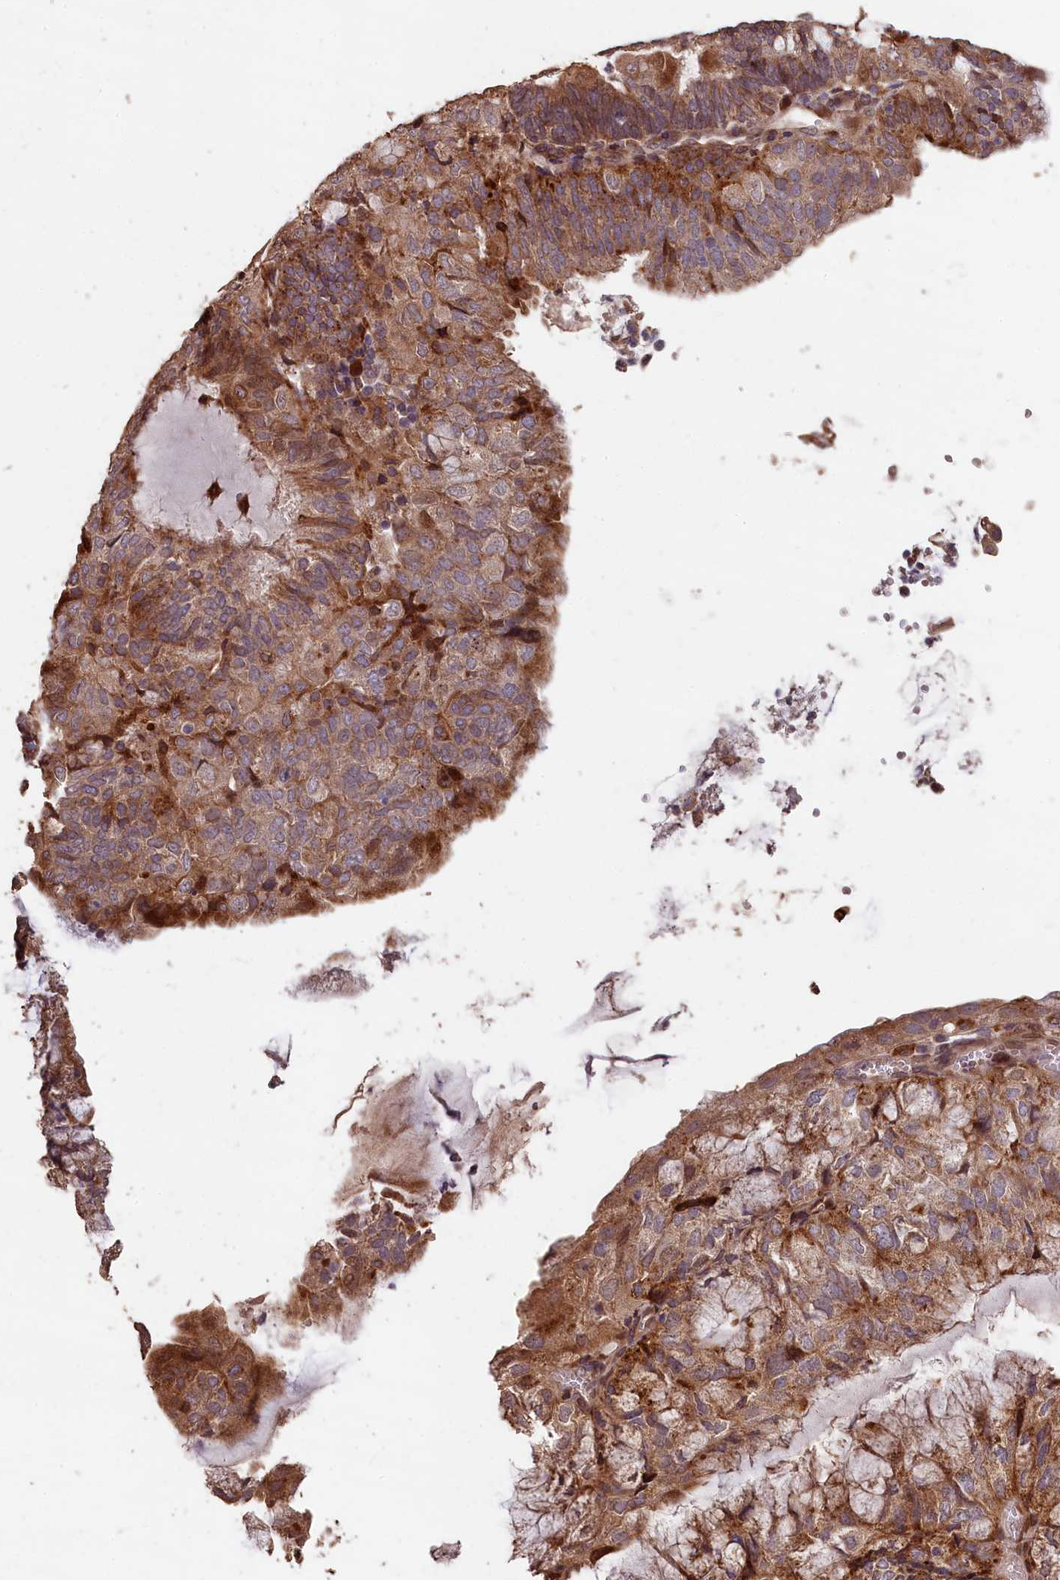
{"staining": {"intensity": "moderate", "quantity": ">75%", "location": "cytoplasmic/membranous"}, "tissue": "endometrial cancer", "cell_type": "Tumor cells", "image_type": "cancer", "snomed": [{"axis": "morphology", "description": "Adenocarcinoma, NOS"}, {"axis": "topography", "description": "Endometrium"}], "caption": "This photomicrograph reveals adenocarcinoma (endometrial) stained with immunohistochemistry (IHC) to label a protein in brown. The cytoplasmic/membranous of tumor cells show moderate positivity for the protein. Nuclei are counter-stained blue.", "gene": "SLC38A7", "patient": {"sex": "female", "age": 81}}